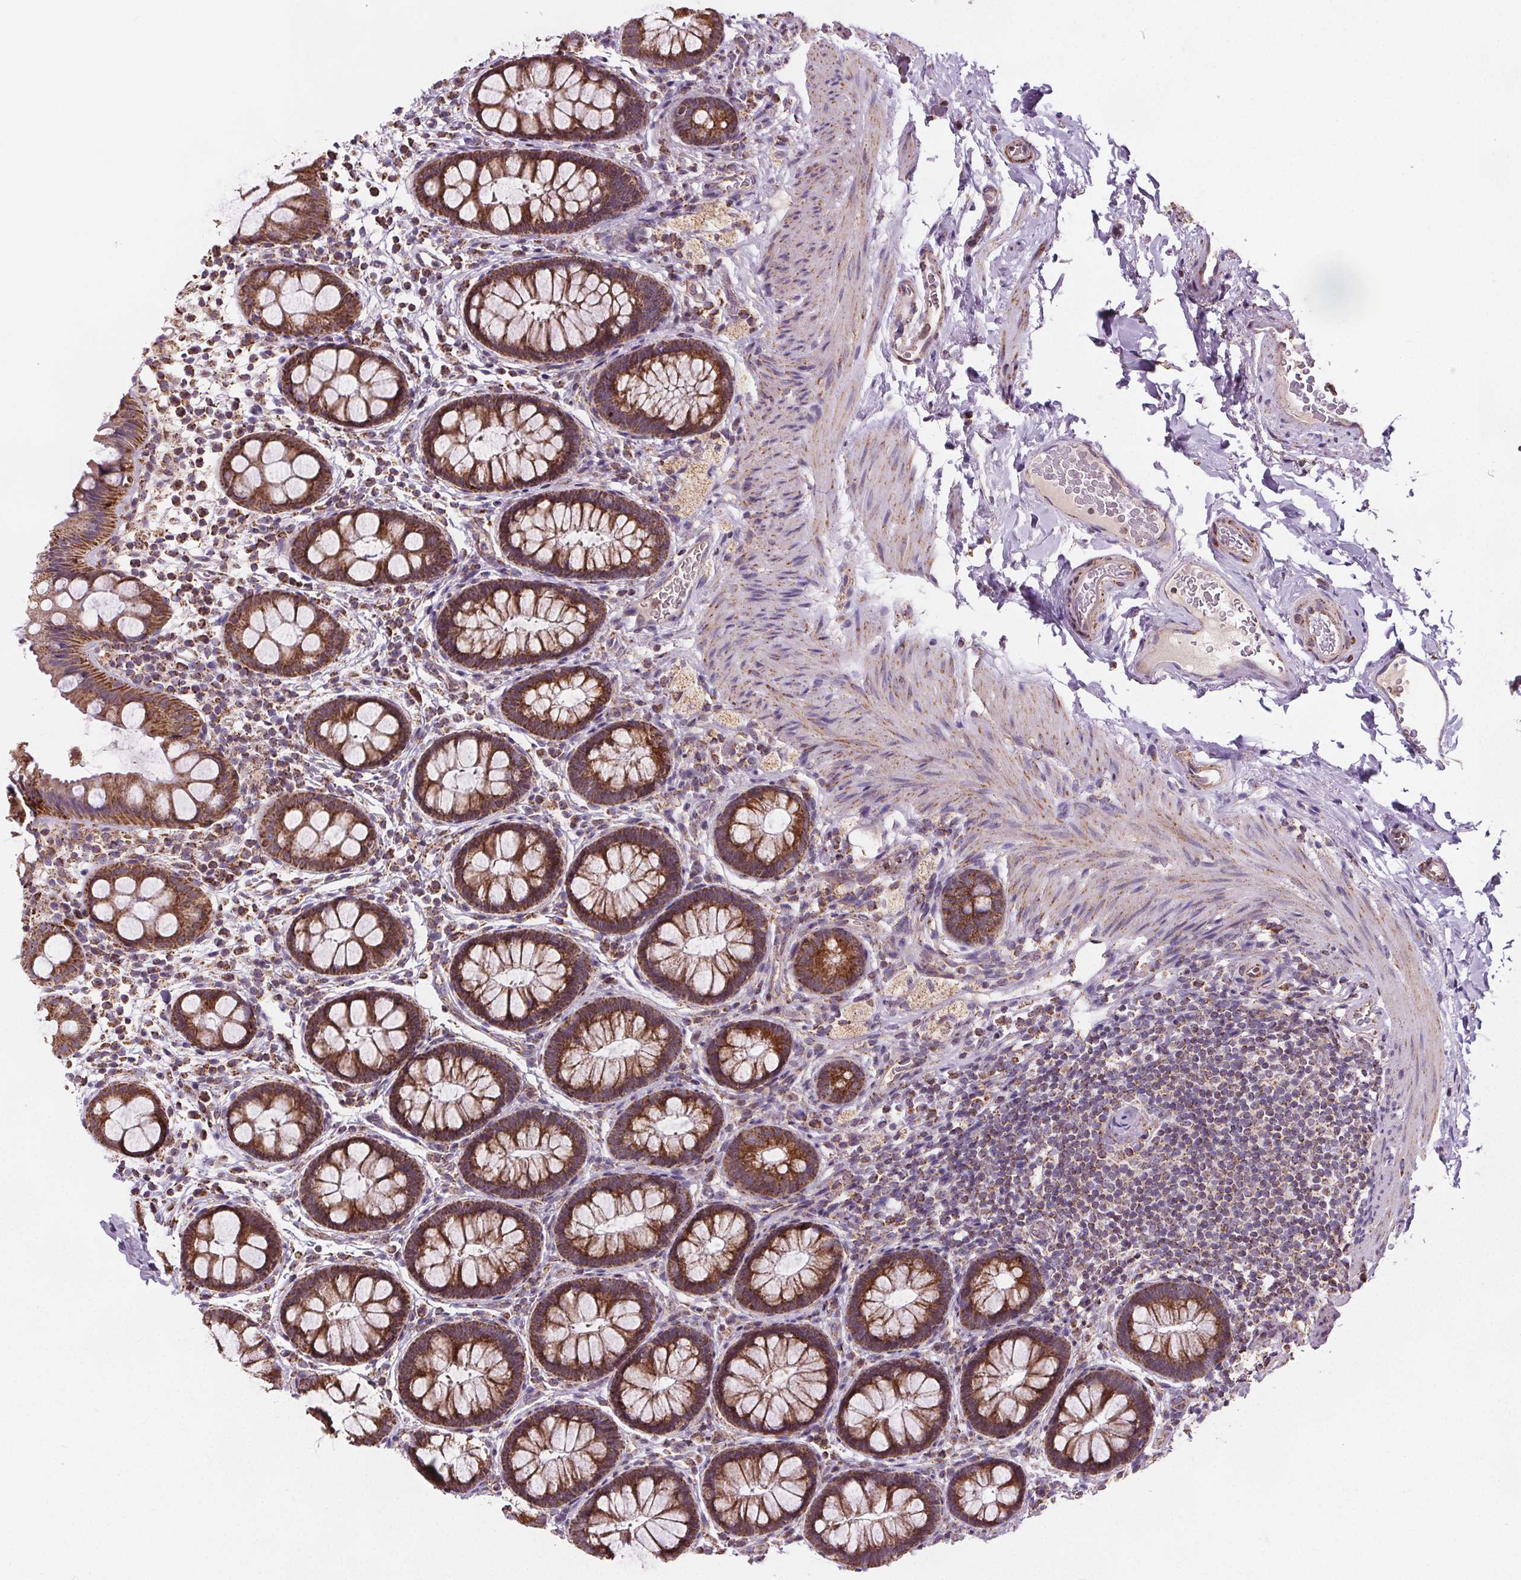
{"staining": {"intensity": "strong", "quantity": ">75%", "location": "cytoplasmic/membranous"}, "tissue": "rectum", "cell_type": "Glandular cells", "image_type": "normal", "snomed": [{"axis": "morphology", "description": "Normal tissue, NOS"}, {"axis": "topography", "description": "Rectum"}, {"axis": "topography", "description": "Peripheral nerve tissue"}], "caption": "An IHC histopathology image of benign tissue is shown. Protein staining in brown highlights strong cytoplasmic/membranous positivity in rectum within glandular cells.", "gene": "SUCLA2", "patient": {"sex": "female", "age": 69}}